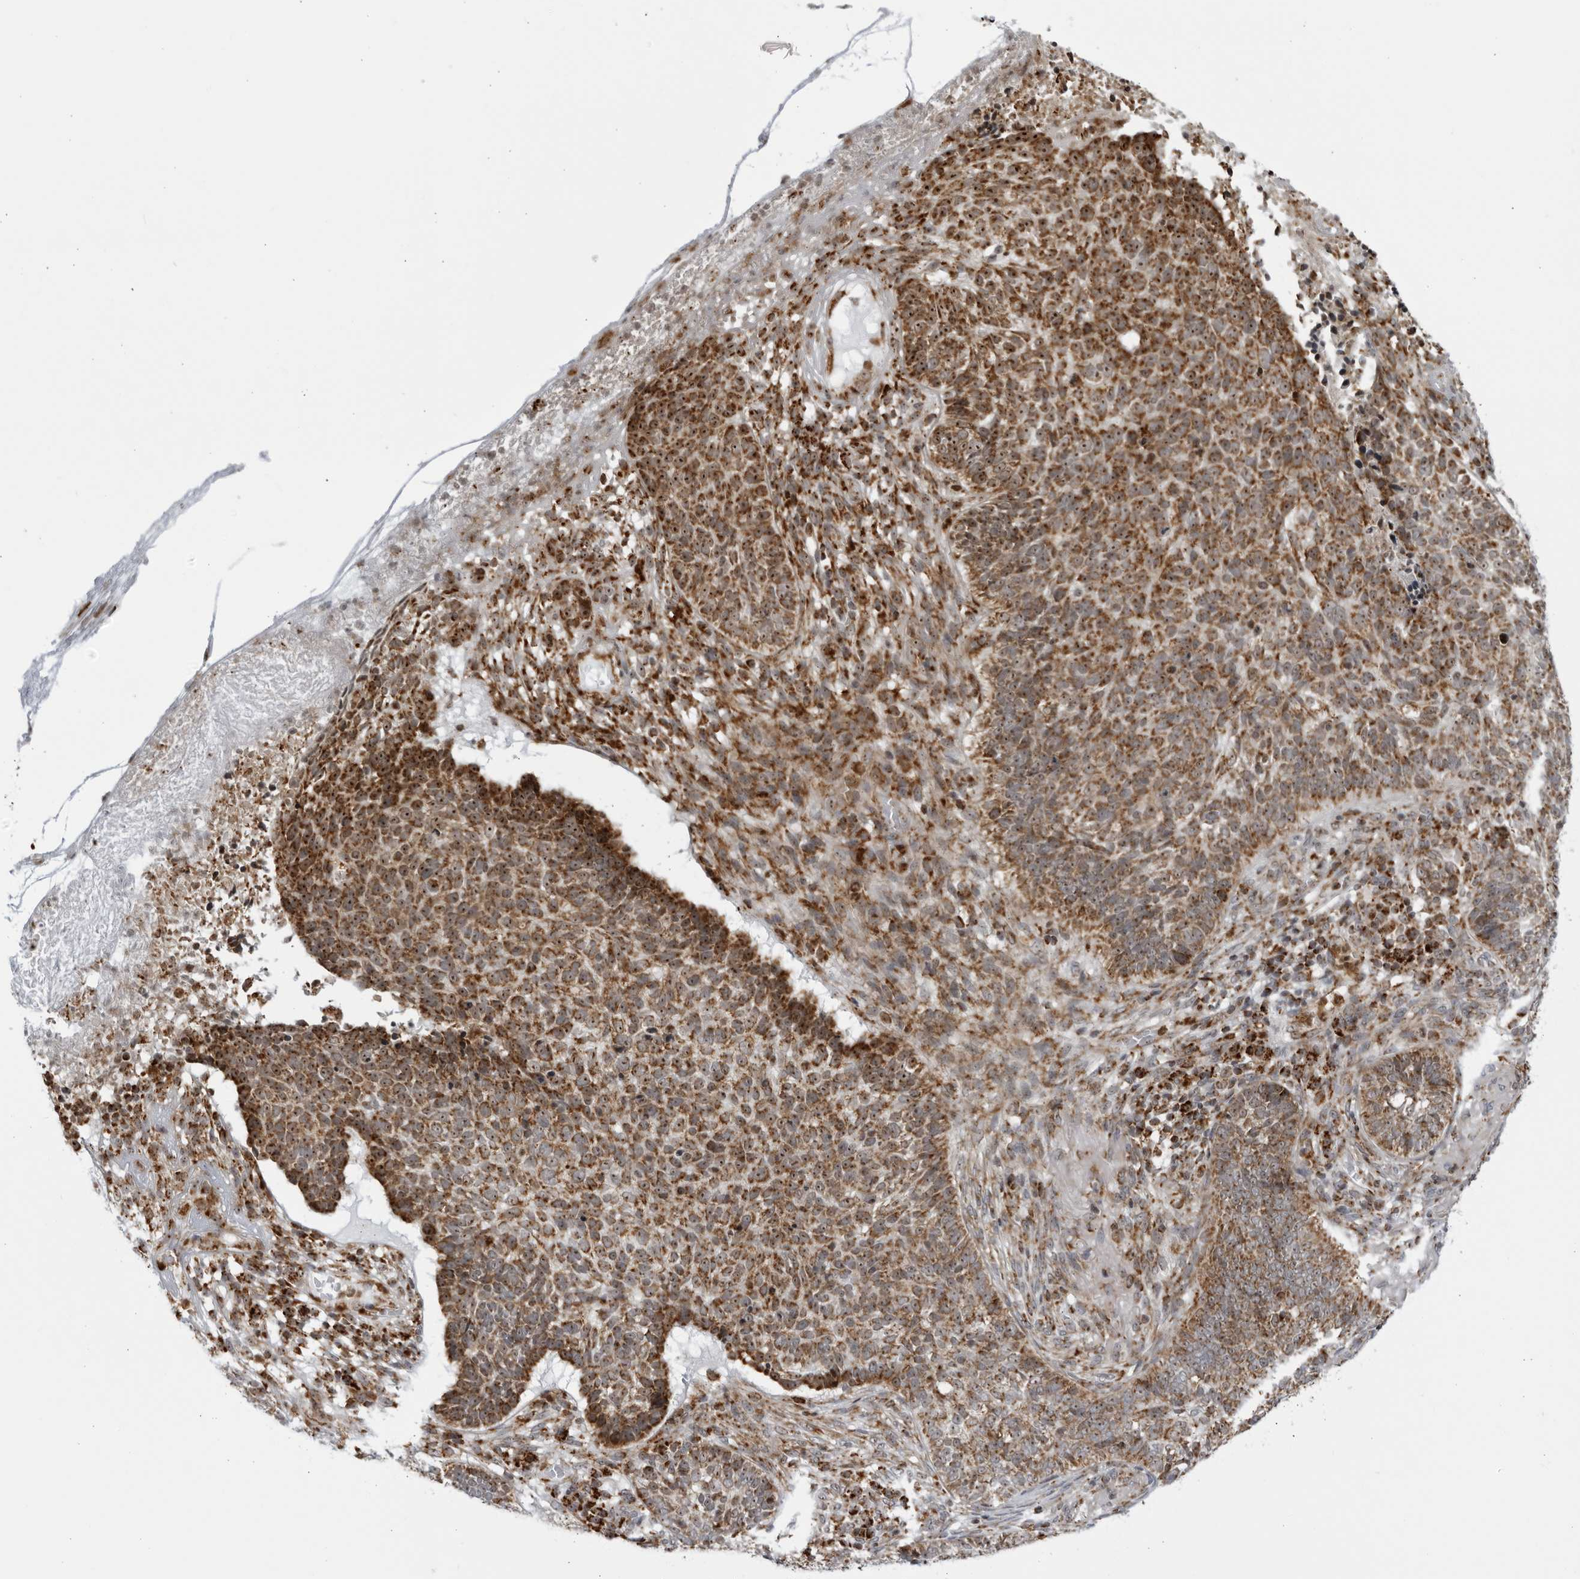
{"staining": {"intensity": "strong", "quantity": ">75%", "location": "cytoplasmic/membranous,nuclear"}, "tissue": "skin cancer", "cell_type": "Tumor cells", "image_type": "cancer", "snomed": [{"axis": "morphology", "description": "Basal cell carcinoma"}, {"axis": "topography", "description": "Skin"}], "caption": "Protein expression analysis of skin cancer (basal cell carcinoma) reveals strong cytoplasmic/membranous and nuclear expression in approximately >75% of tumor cells.", "gene": "RBM34", "patient": {"sex": "male", "age": 85}}